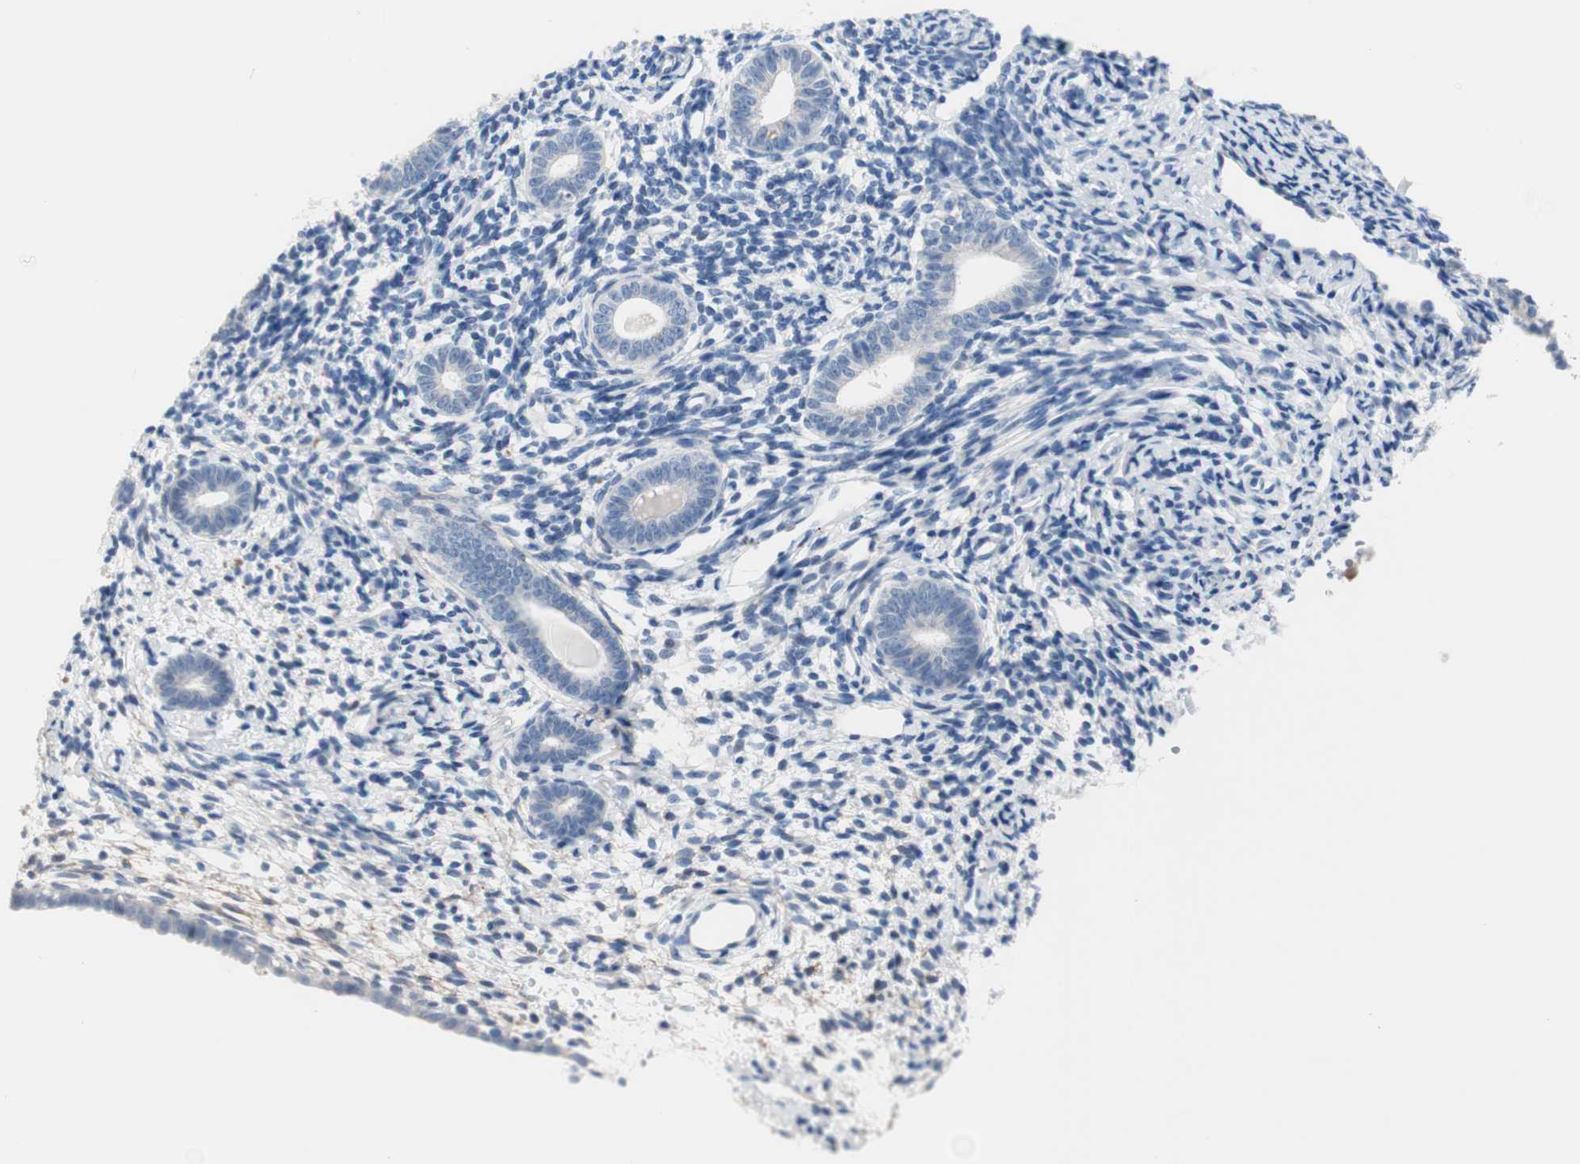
{"staining": {"intensity": "moderate", "quantity": "<25%", "location": "cytoplasmic/membranous"}, "tissue": "endometrium", "cell_type": "Cells in endometrial stroma", "image_type": "normal", "snomed": [{"axis": "morphology", "description": "Normal tissue, NOS"}, {"axis": "topography", "description": "Endometrium"}], "caption": "The immunohistochemical stain highlights moderate cytoplasmic/membranous staining in cells in endometrial stroma of benign endometrium. (DAB IHC with brightfield microscopy, high magnification).", "gene": "ULBP1", "patient": {"sex": "female", "age": 71}}